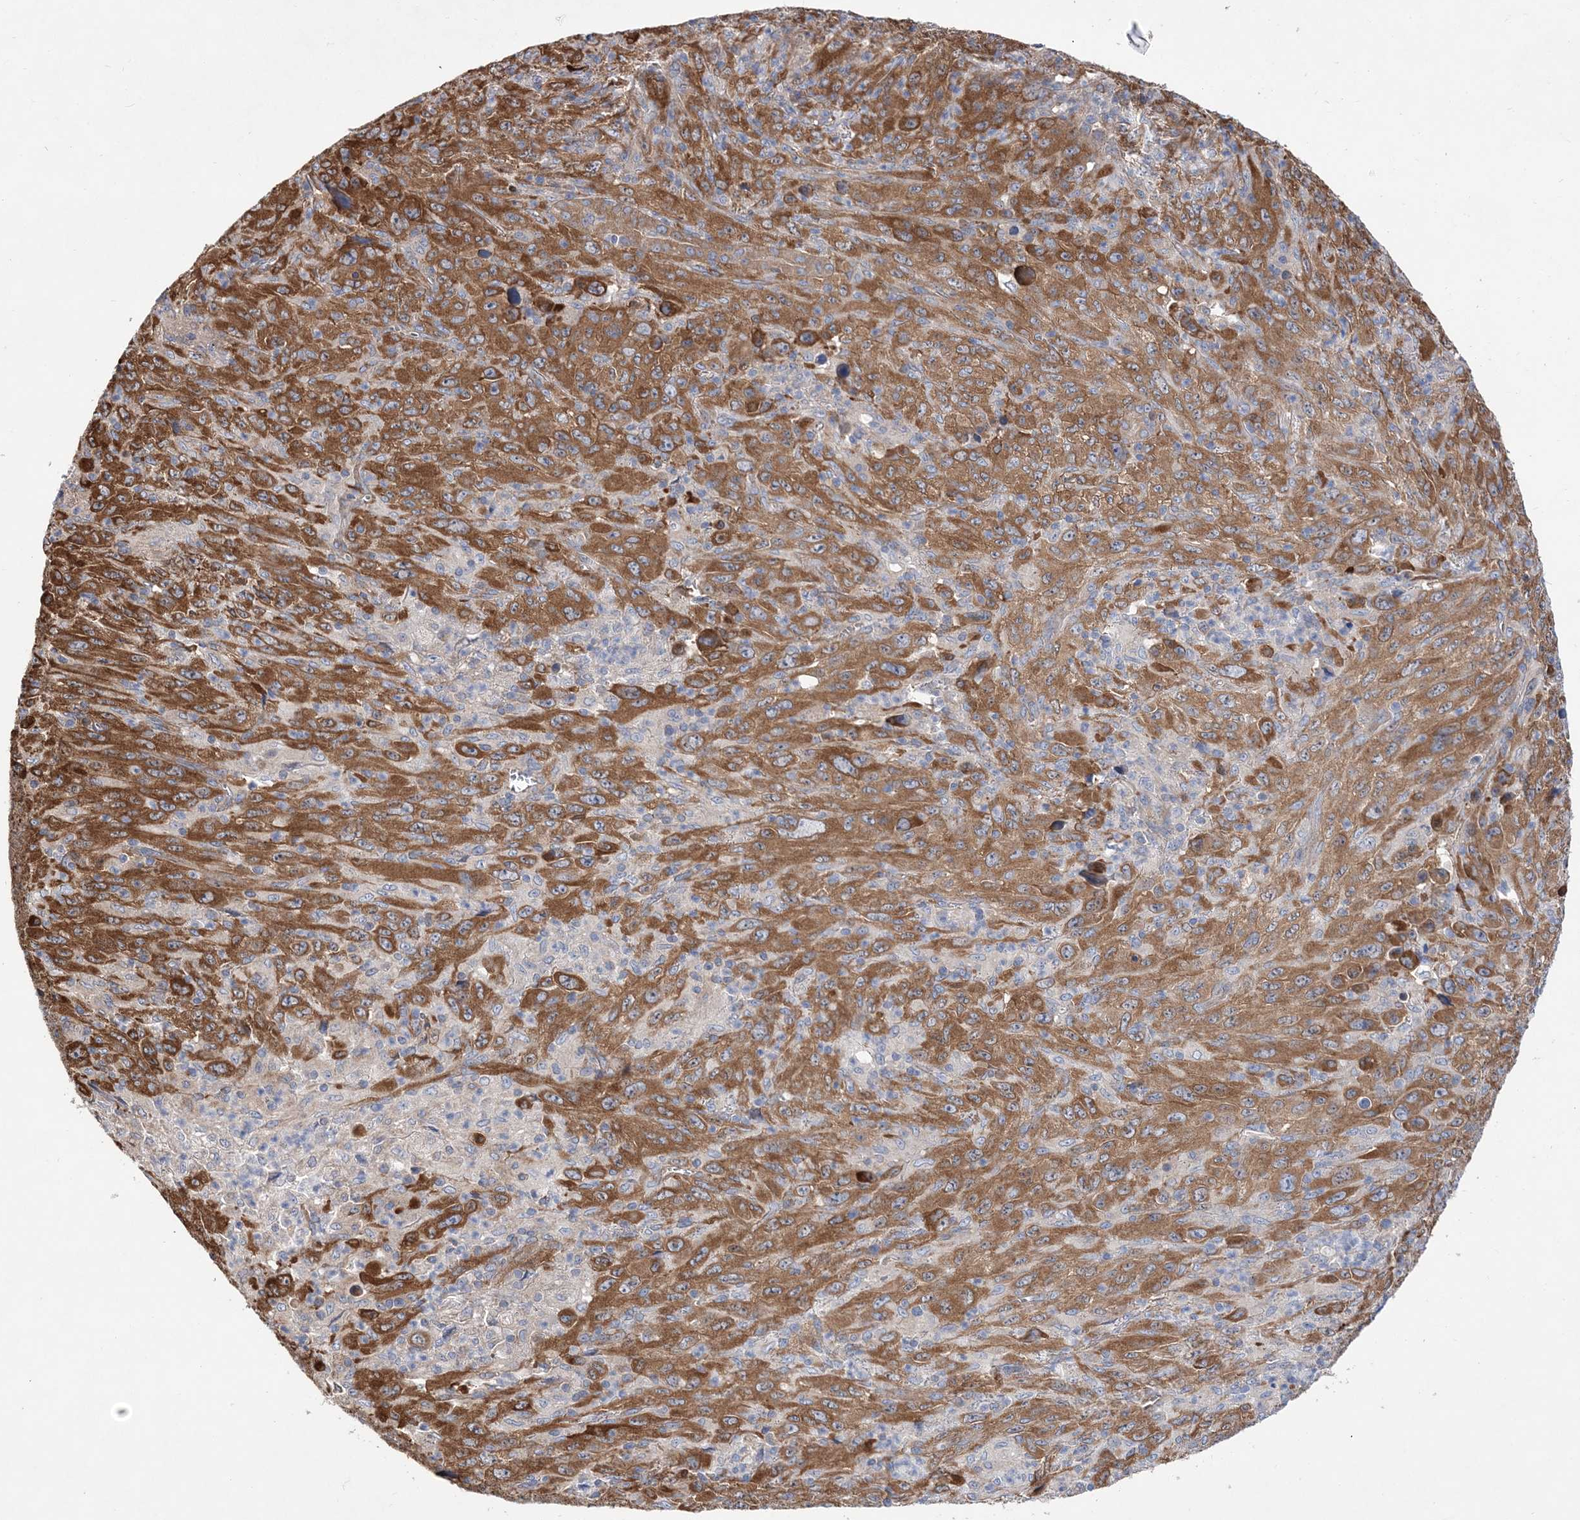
{"staining": {"intensity": "strong", "quantity": ">75%", "location": "cytoplasmic/membranous"}, "tissue": "melanoma", "cell_type": "Tumor cells", "image_type": "cancer", "snomed": [{"axis": "morphology", "description": "Malignant melanoma, Metastatic site"}, {"axis": "topography", "description": "Skin"}], "caption": "Immunohistochemistry of malignant melanoma (metastatic site) reveals high levels of strong cytoplasmic/membranous expression in approximately >75% of tumor cells. (DAB IHC with brightfield microscopy, high magnification).", "gene": "JKAMP", "patient": {"sex": "female", "age": 56}}